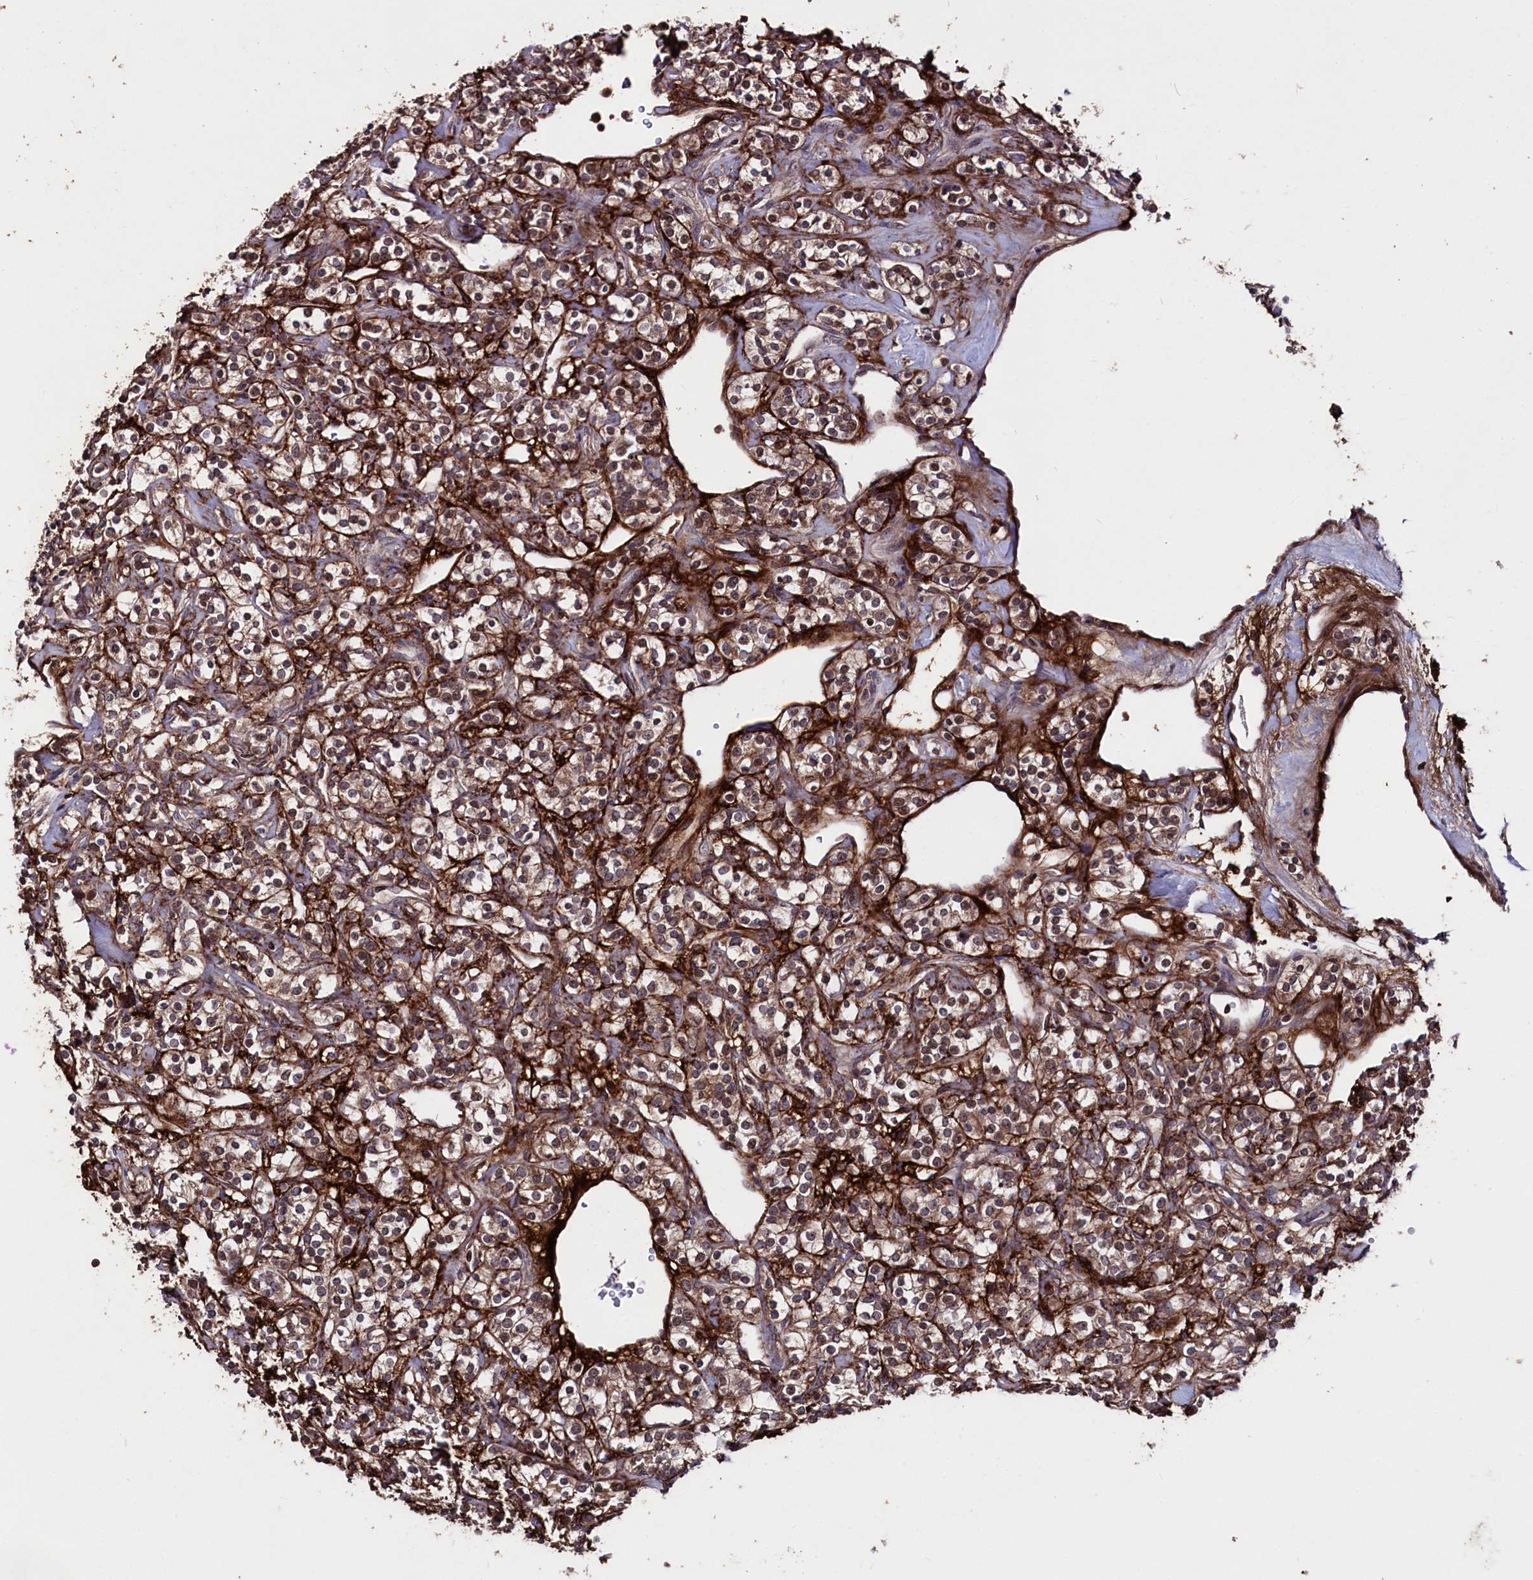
{"staining": {"intensity": "moderate", "quantity": ">75%", "location": "cytoplasmic/membranous"}, "tissue": "renal cancer", "cell_type": "Tumor cells", "image_type": "cancer", "snomed": [{"axis": "morphology", "description": "Adenocarcinoma, NOS"}, {"axis": "topography", "description": "Kidney"}], "caption": "A high-resolution photomicrograph shows immunohistochemistry (IHC) staining of renal cancer, which reveals moderate cytoplasmic/membranous expression in about >75% of tumor cells.", "gene": "MYO1H", "patient": {"sex": "male", "age": 77}}